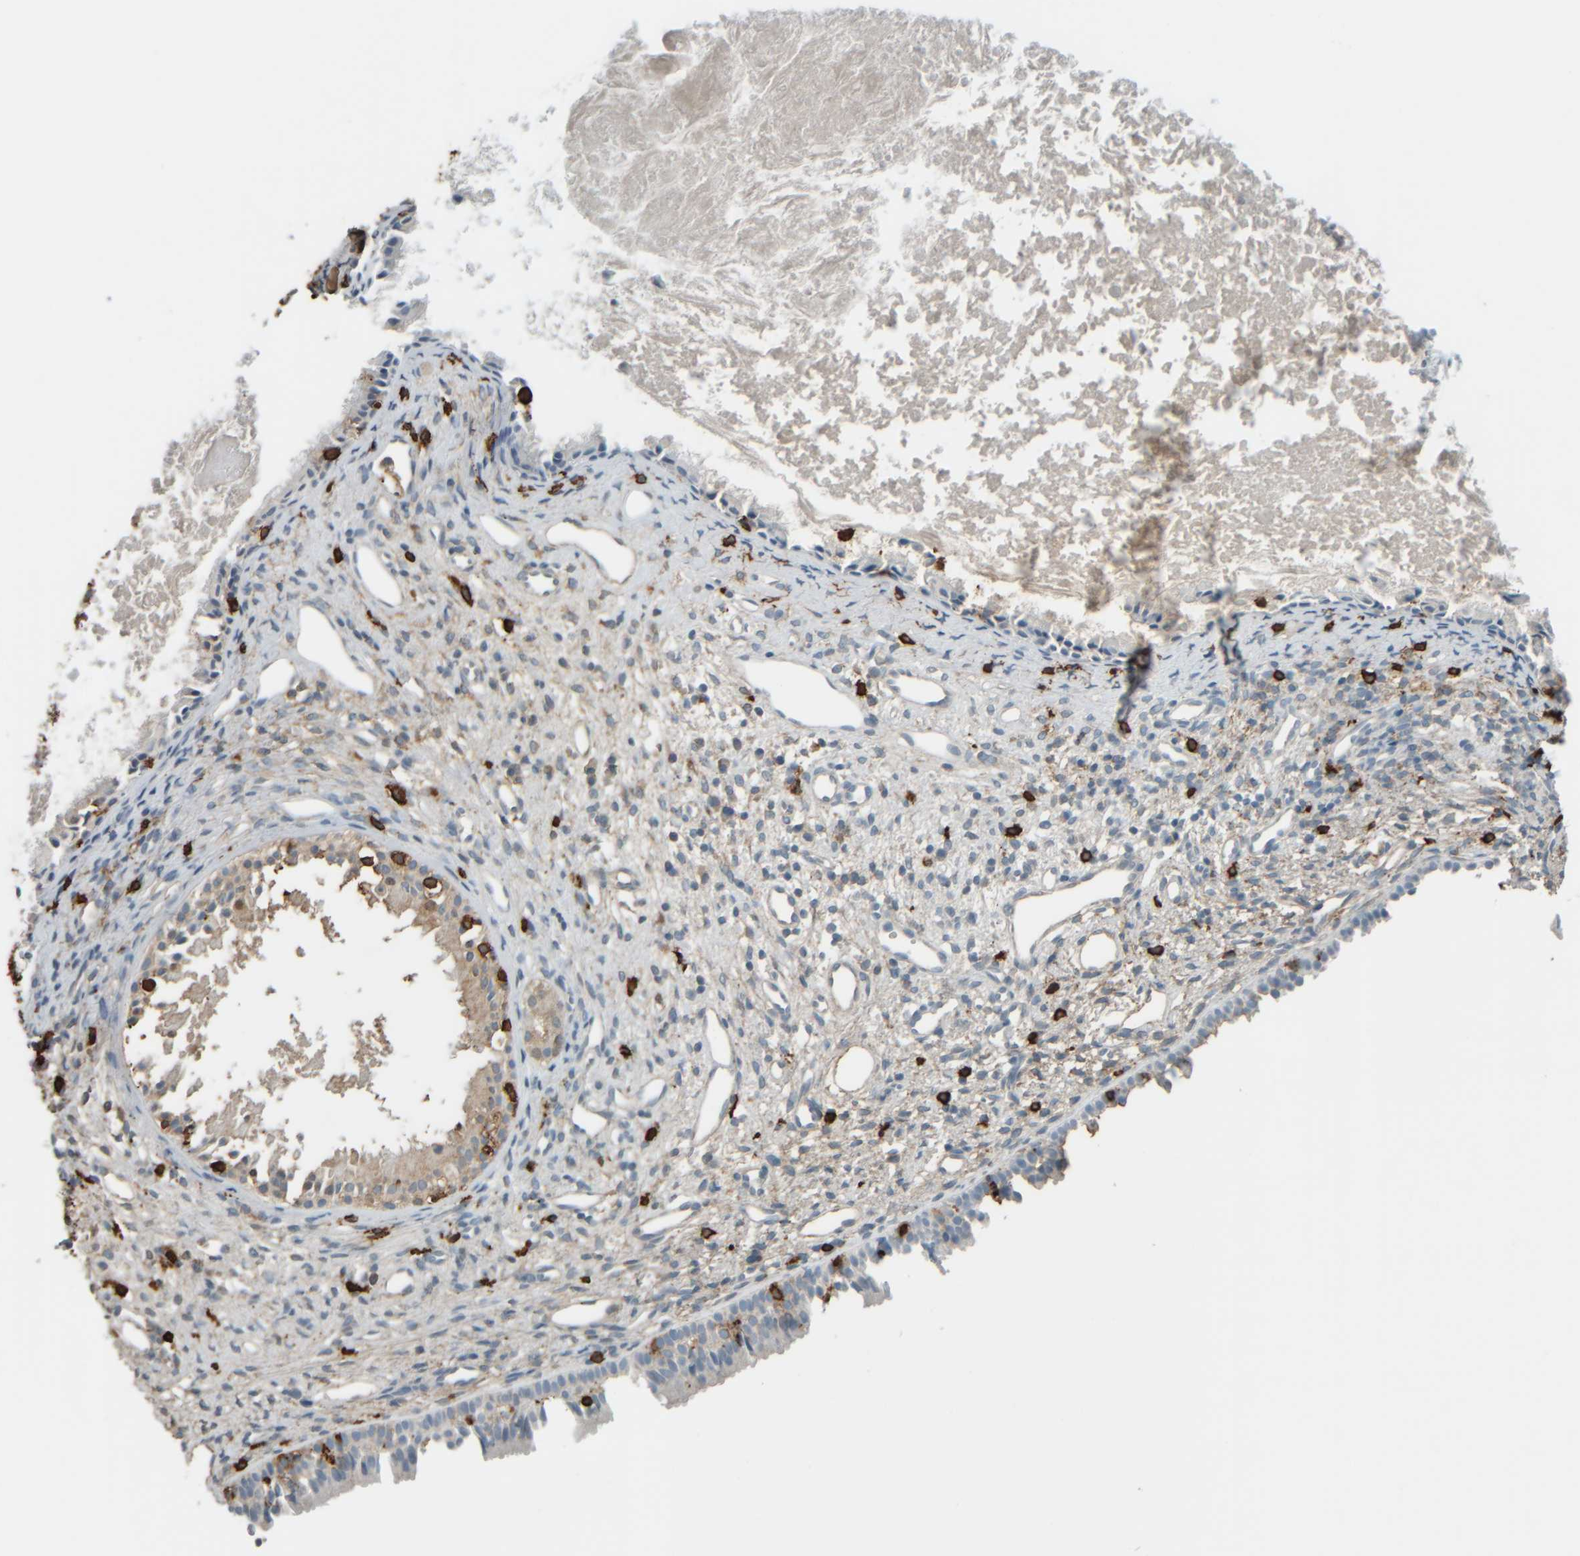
{"staining": {"intensity": "weak", "quantity": "<25%", "location": "cytoplasmic/membranous"}, "tissue": "nasopharynx", "cell_type": "Respiratory epithelial cells", "image_type": "normal", "snomed": [{"axis": "morphology", "description": "Normal tissue, NOS"}, {"axis": "topography", "description": "Nasopharynx"}], "caption": "This is a micrograph of immunohistochemistry (IHC) staining of unremarkable nasopharynx, which shows no staining in respiratory epithelial cells. (Brightfield microscopy of DAB IHC at high magnification).", "gene": "TPSAB1", "patient": {"sex": "male", "age": 22}}